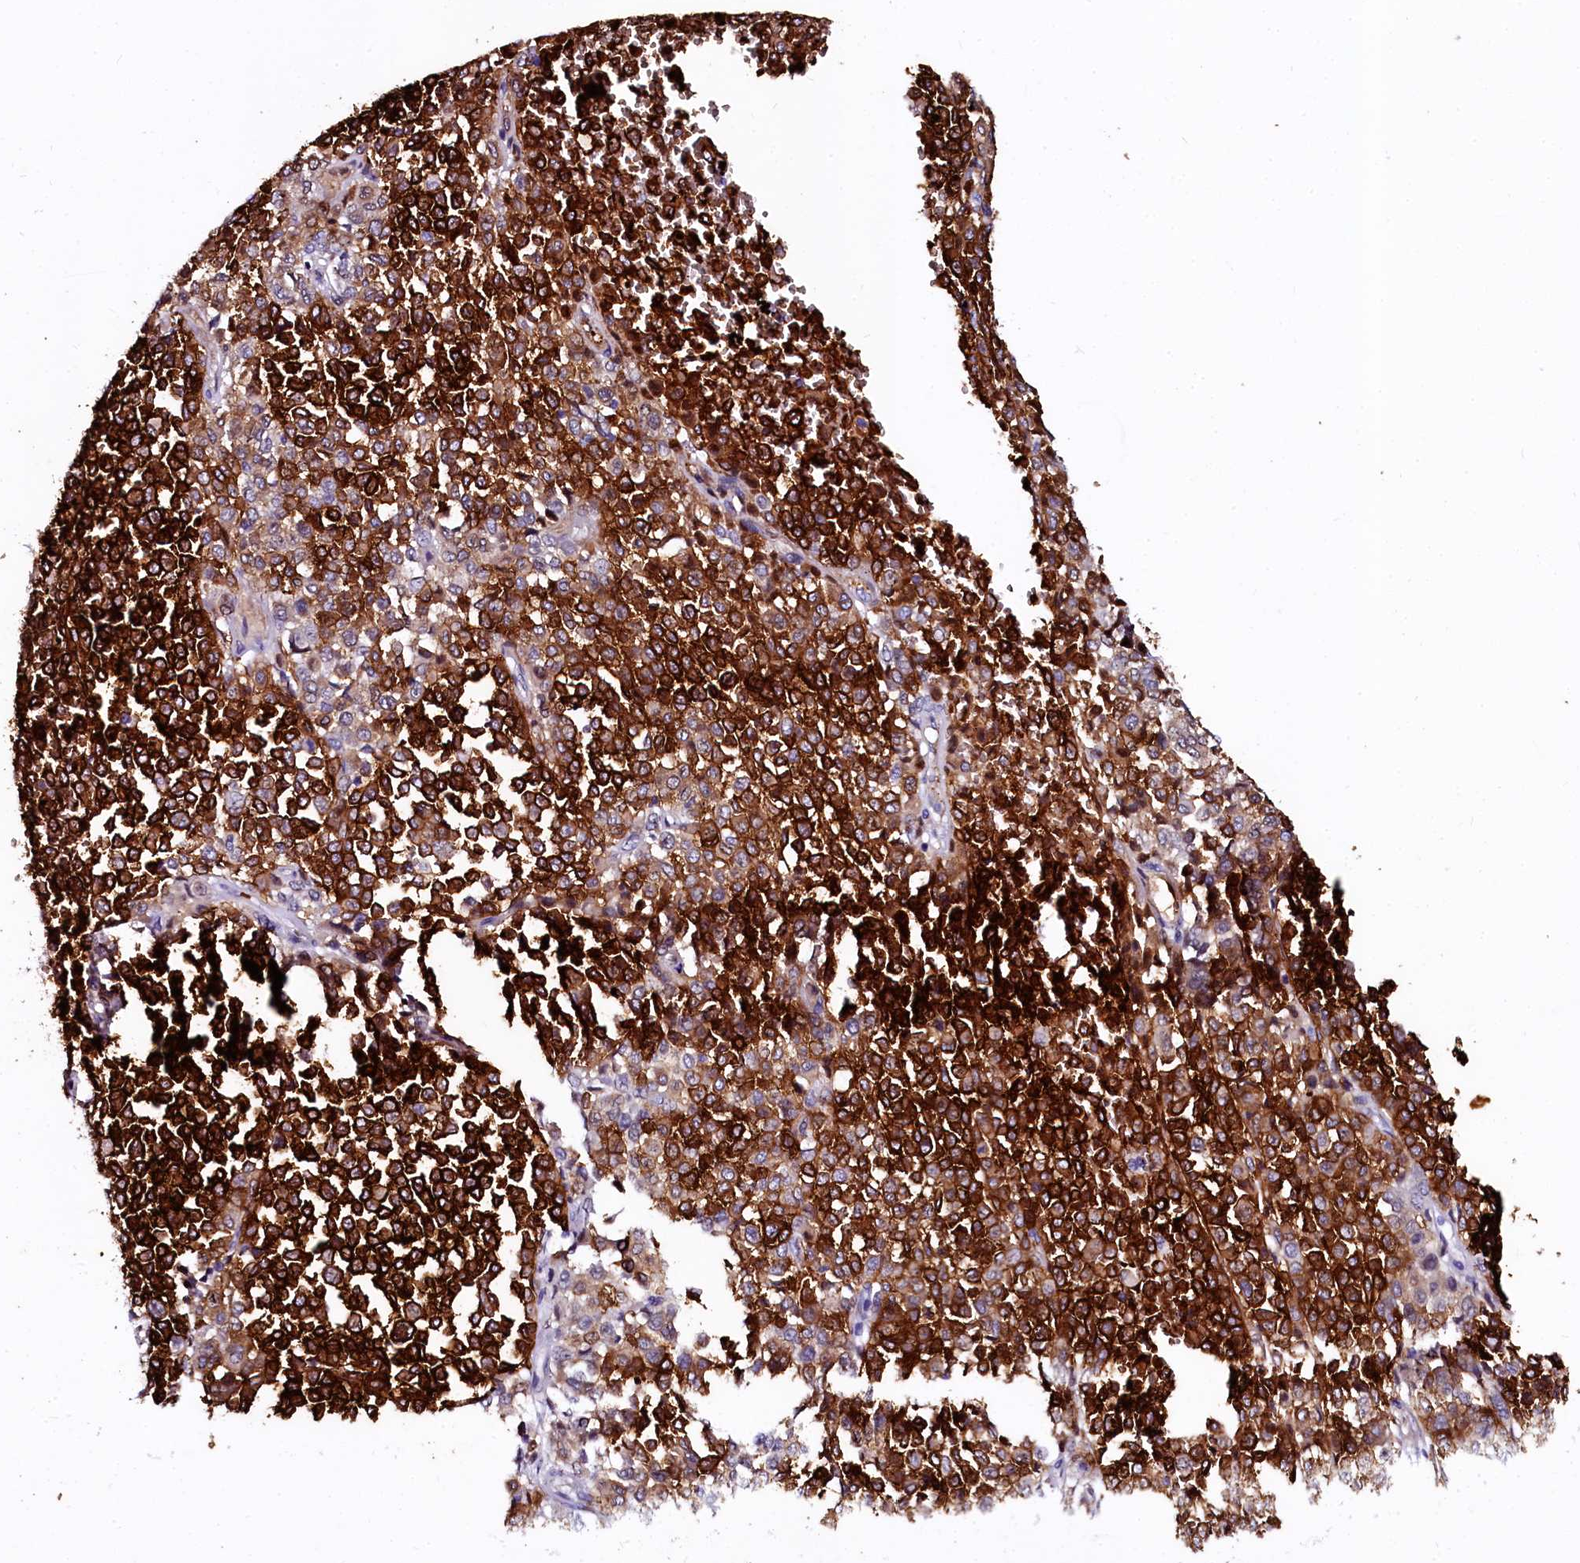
{"staining": {"intensity": "strong", "quantity": ">75%", "location": "cytoplasmic/membranous"}, "tissue": "melanoma", "cell_type": "Tumor cells", "image_type": "cancer", "snomed": [{"axis": "morphology", "description": "Malignant melanoma, Metastatic site"}, {"axis": "topography", "description": "Pancreas"}], "caption": "IHC of malignant melanoma (metastatic site) displays high levels of strong cytoplasmic/membranous positivity in about >75% of tumor cells. (IHC, brightfield microscopy, high magnification).", "gene": "CTDSPL2", "patient": {"sex": "female", "age": 30}}